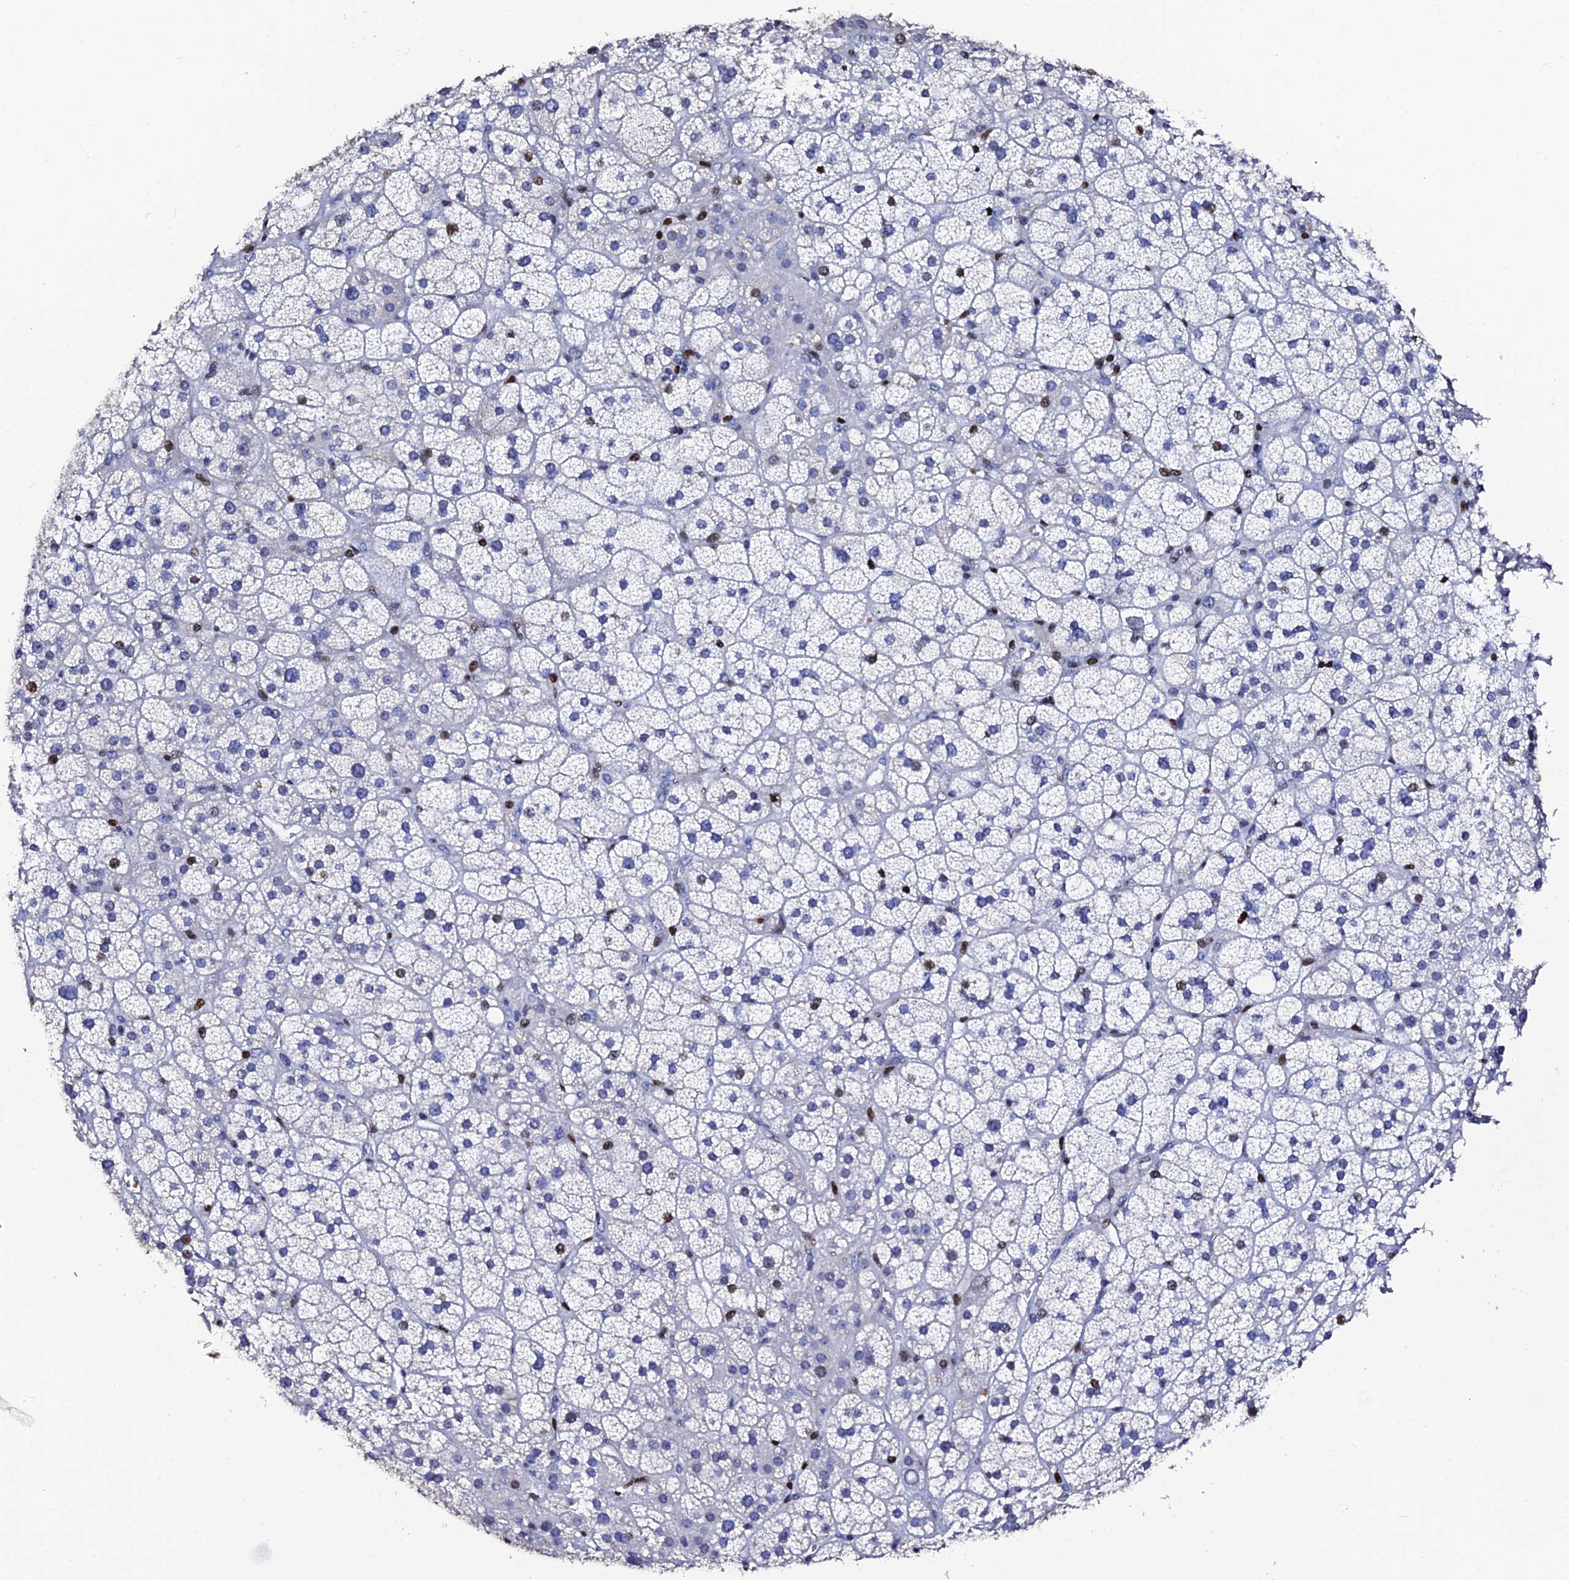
{"staining": {"intensity": "moderate", "quantity": "<25%", "location": "nuclear"}, "tissue": "adrenal gland", "cell_type": "Glandular cells", "image_type": "normal", "snomed": [{"axis": "morphology", "description": "Normal tissue, NOS"}, {"axis": "topography", "description": "Adrenal gland"}], "caption": "IHC histopathology image of normal human adrenal gland stained for a protein (brown), which shows low levels of moderate nuclear expression in approximately <25% of glandular cells.", "gene": "MYNN", "patient": {"sex": "female", "age": 70}}